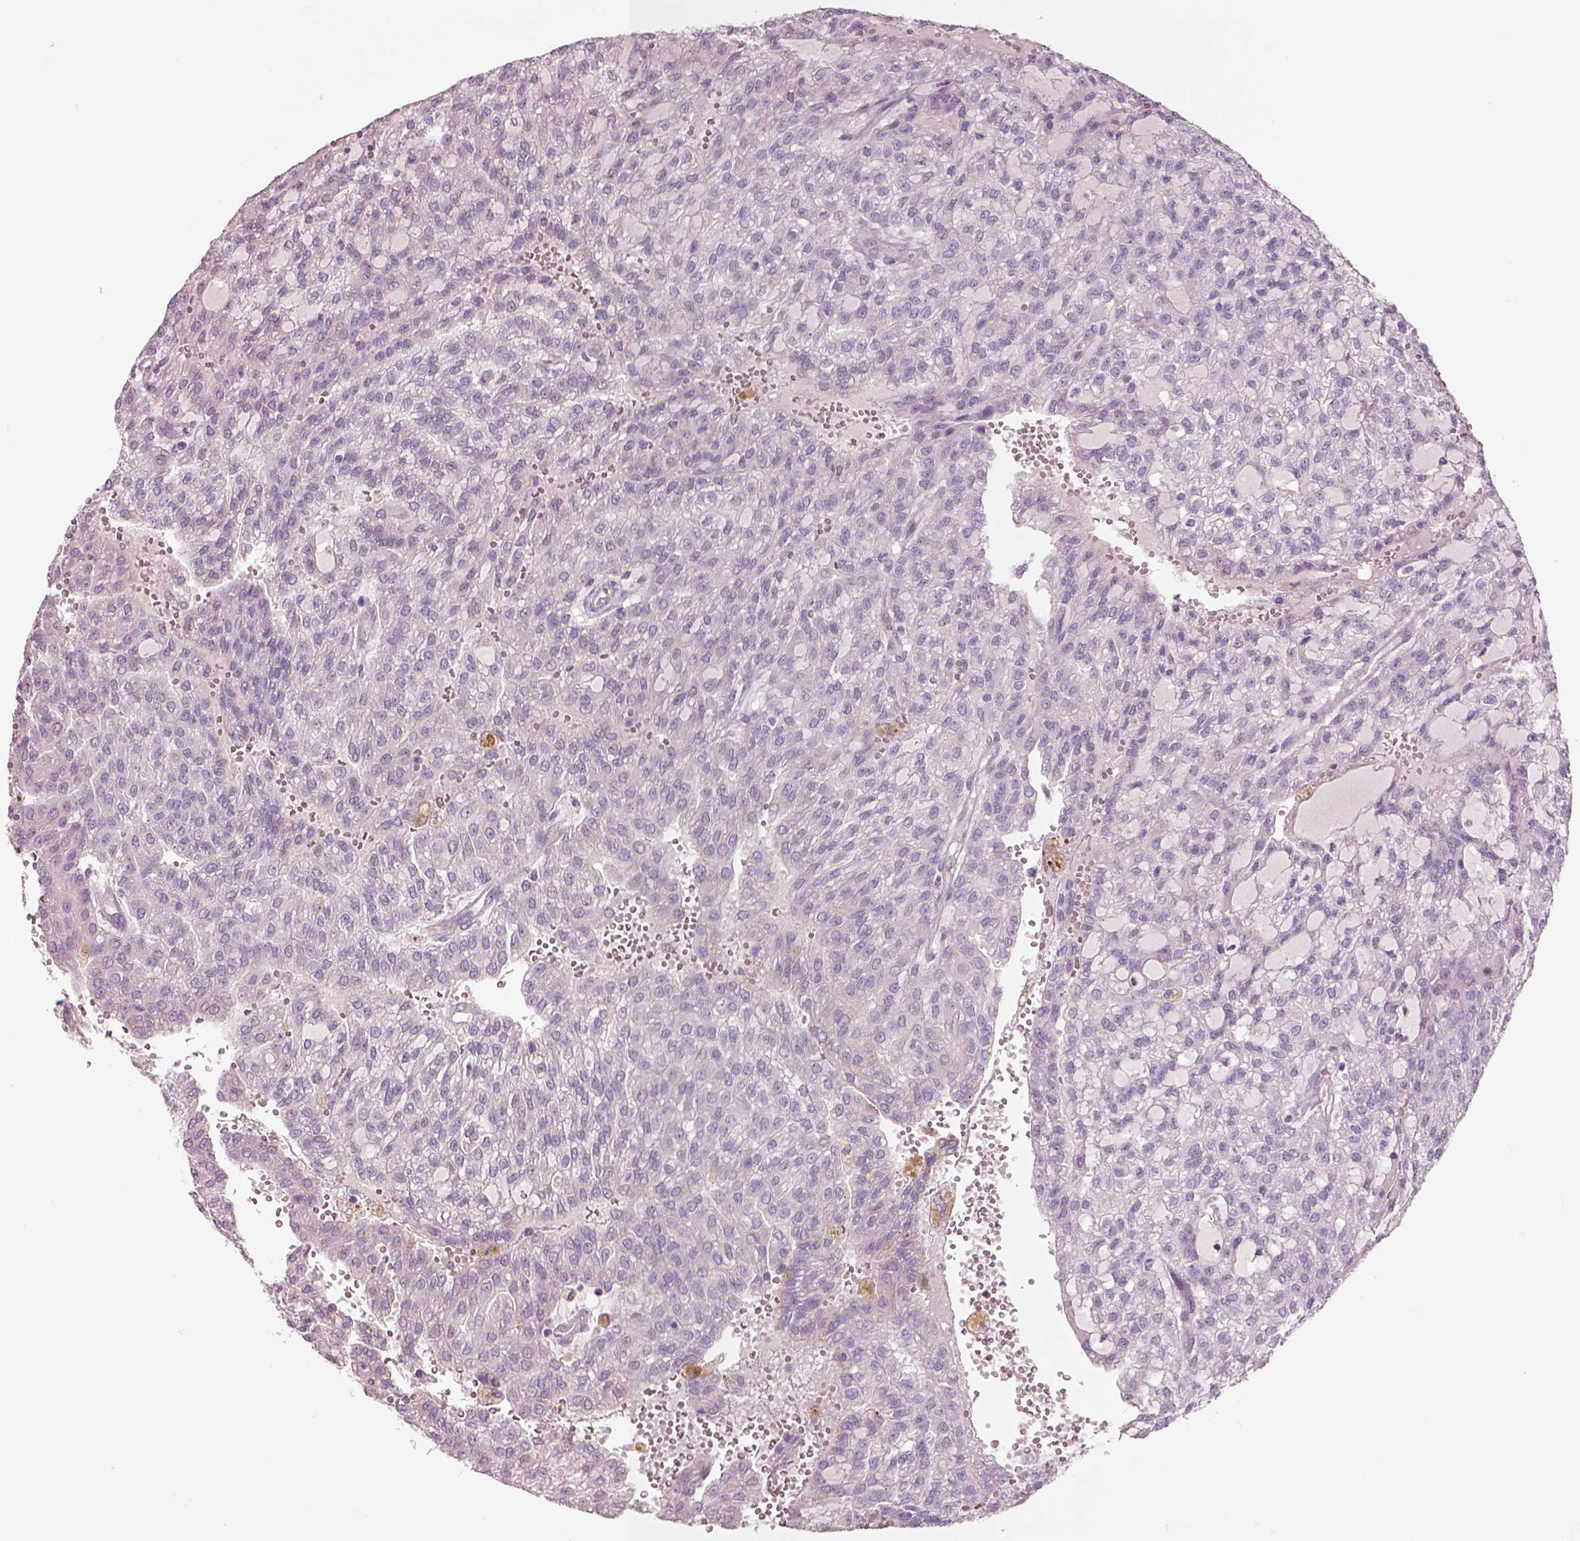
{"staining": {"intensity": "negative", "quantity": "none", "location": "none"}, "tissue": "renal cancer", "cell_type": "Tumor cells", "image_type": "cancer", "snomed": [{"axis": "morphology", "description": "Adenocarcinoma, NOS"}, {"axis": "topography", "description": "Kidney"}], "caption": "An image of human renal cancer is negative for staining in tumor cells.", "gene": "DUOXA2", "patient": {"sex": "male", "age": 63}}